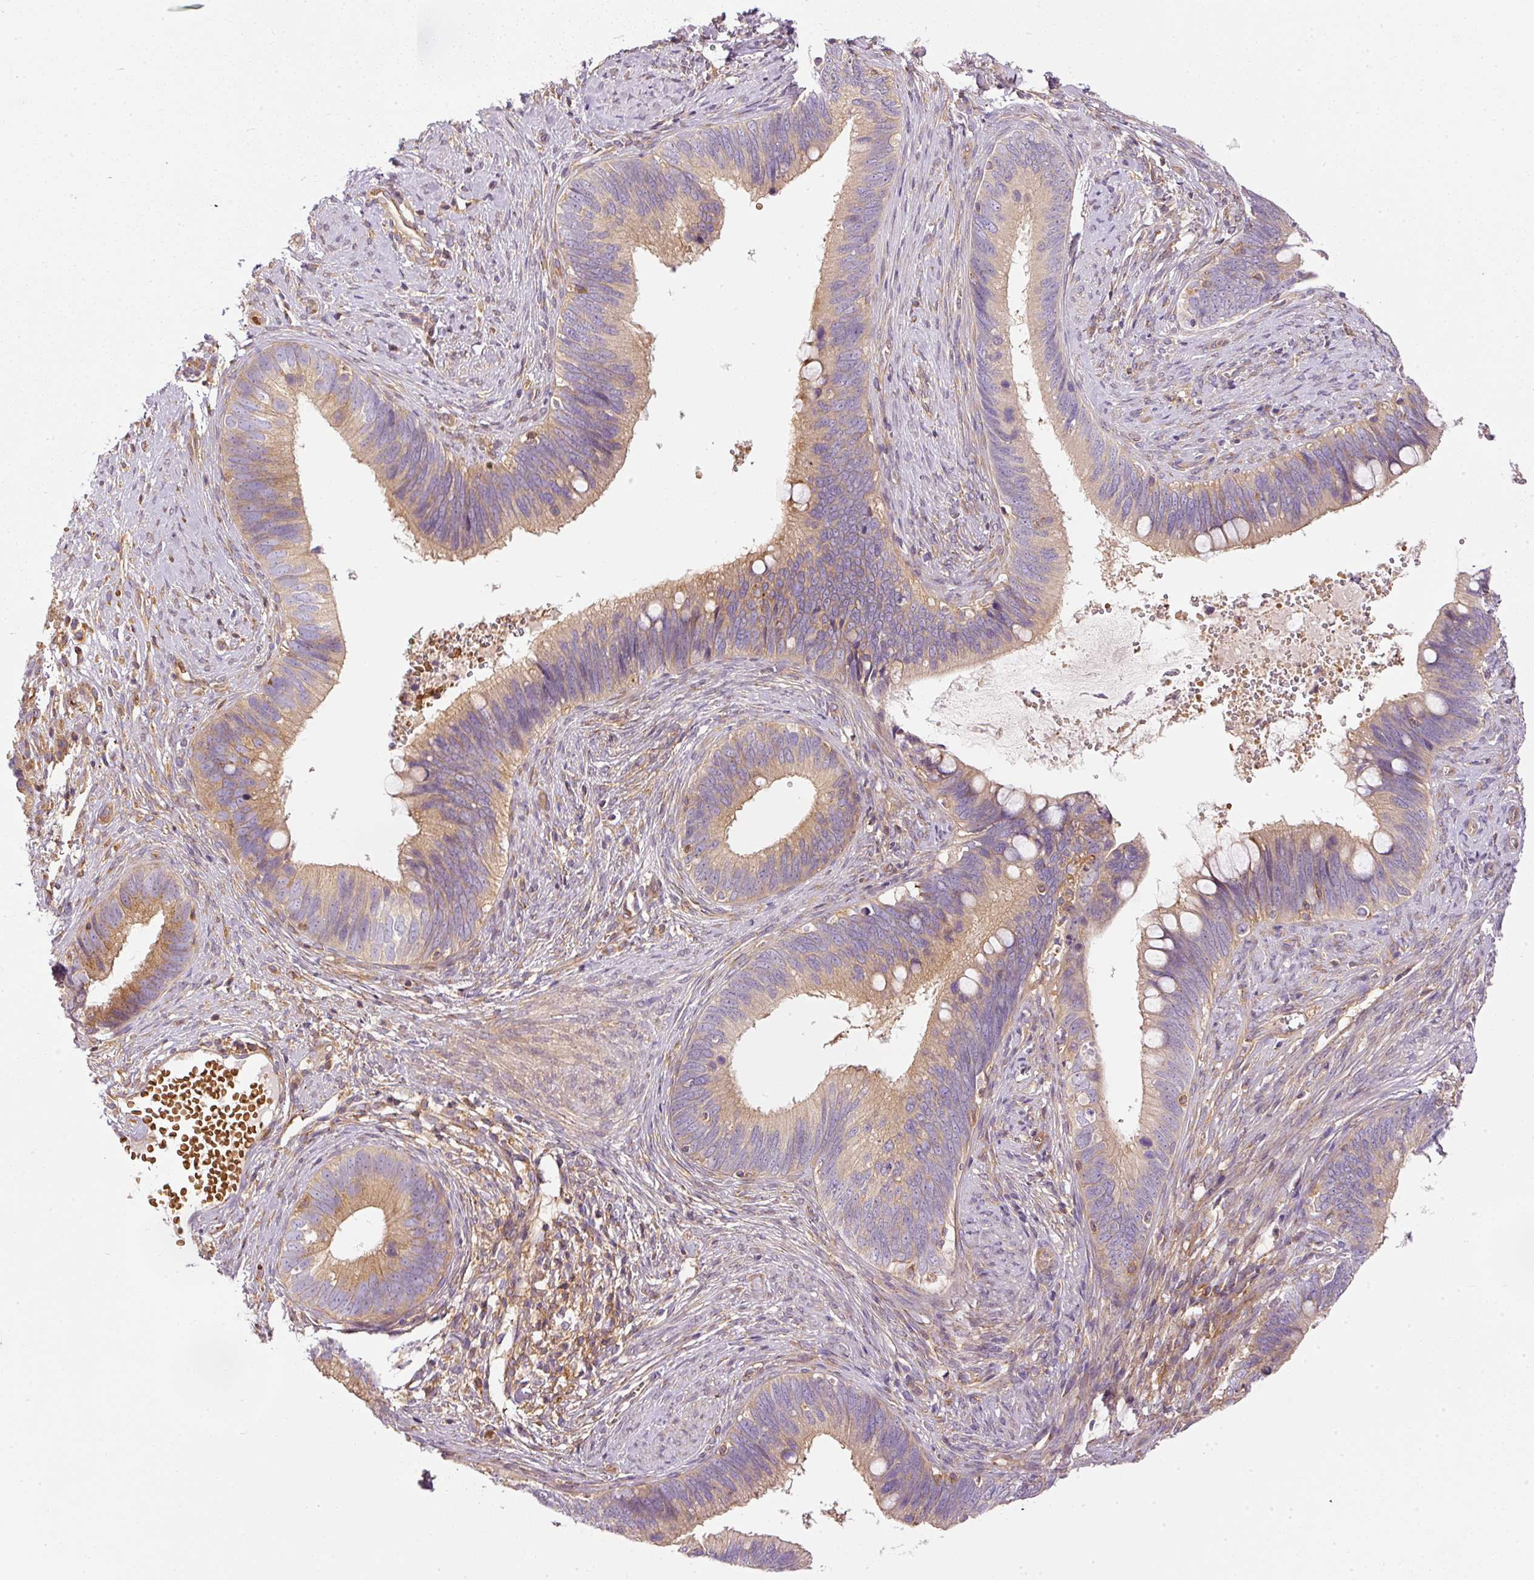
{"staining": {"intensity": "weak", "quantity": "25%-75%", "location": "cytoplasmic/membranous"}, "tissue": "cervical cancer", "cell_type": "Tumor cells", "image_type": "cancer", "snomed": [{"axis": "morphology", "description": "Adenocarcinoma, NOS"}, {"axis": "topography", "description": "Cervix"}], "caption": "Cervical cancer (adenocarcinoma) was stained to show a protein in brown. There is low levels of weak cytoplasmic/membranous staining in about 25%-75% of tumor cells.", "gene": "TBC1D2B", "patient": {"sex": "female", "age": 42}}